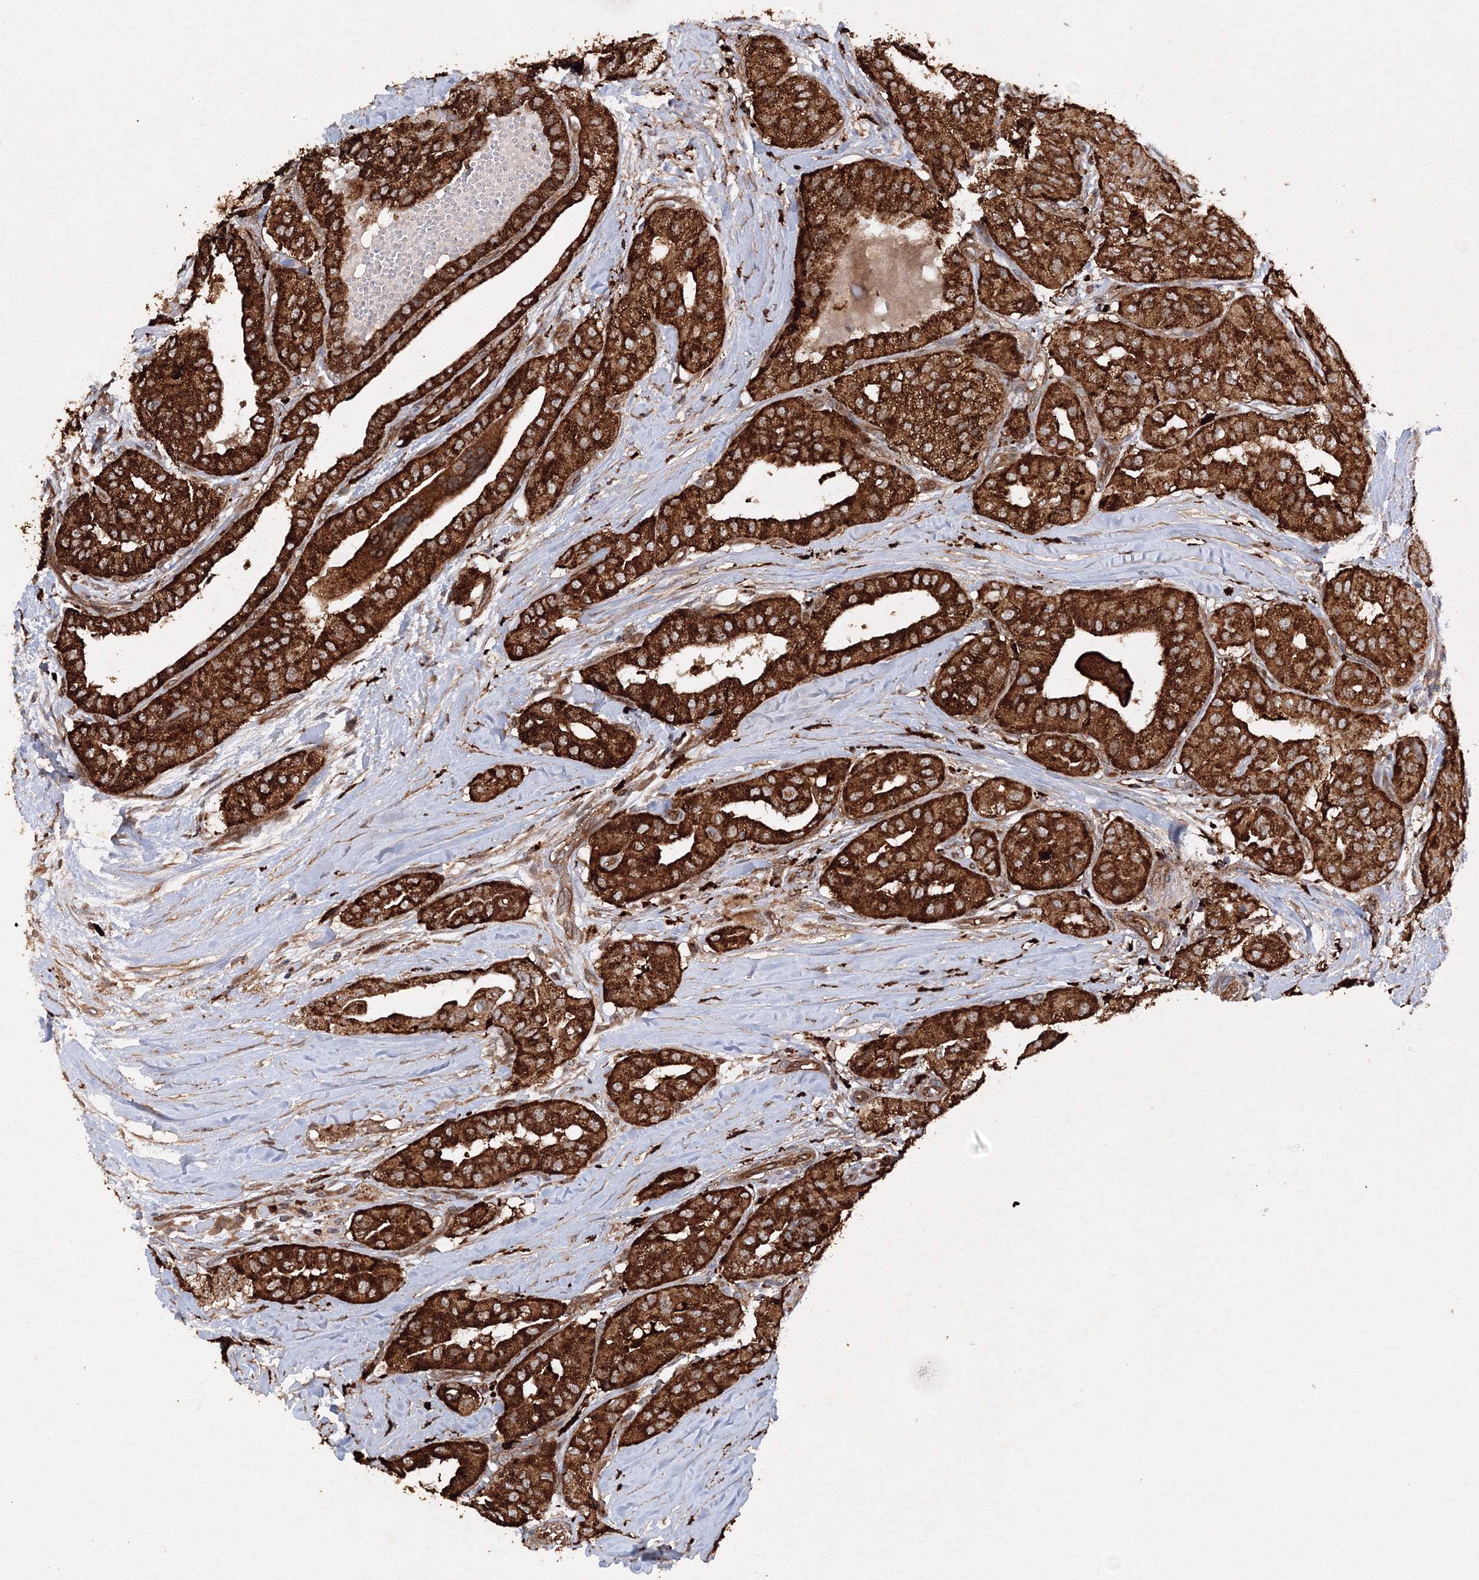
{"staining": {"intensity": "strong", "quantity": ">75%", "location": "cytoplasmic/membranous"}, "tissue": "thyroid cancer", "cell_type": "Tumor cells", "image_type": "cancer", "snomed": [{"axis": "morphology", "description": "Papillary adenocarcinoma, NOS"}, {"axis": "topography", "description": "Thyroid gland"}], "caption": "Human thyroid papillary adenocarcinoma stained with a protein marker exhibits strong staining in tumor cells.", "gene": "DCTD", "patient": {"sex": "female", "age": 59}}